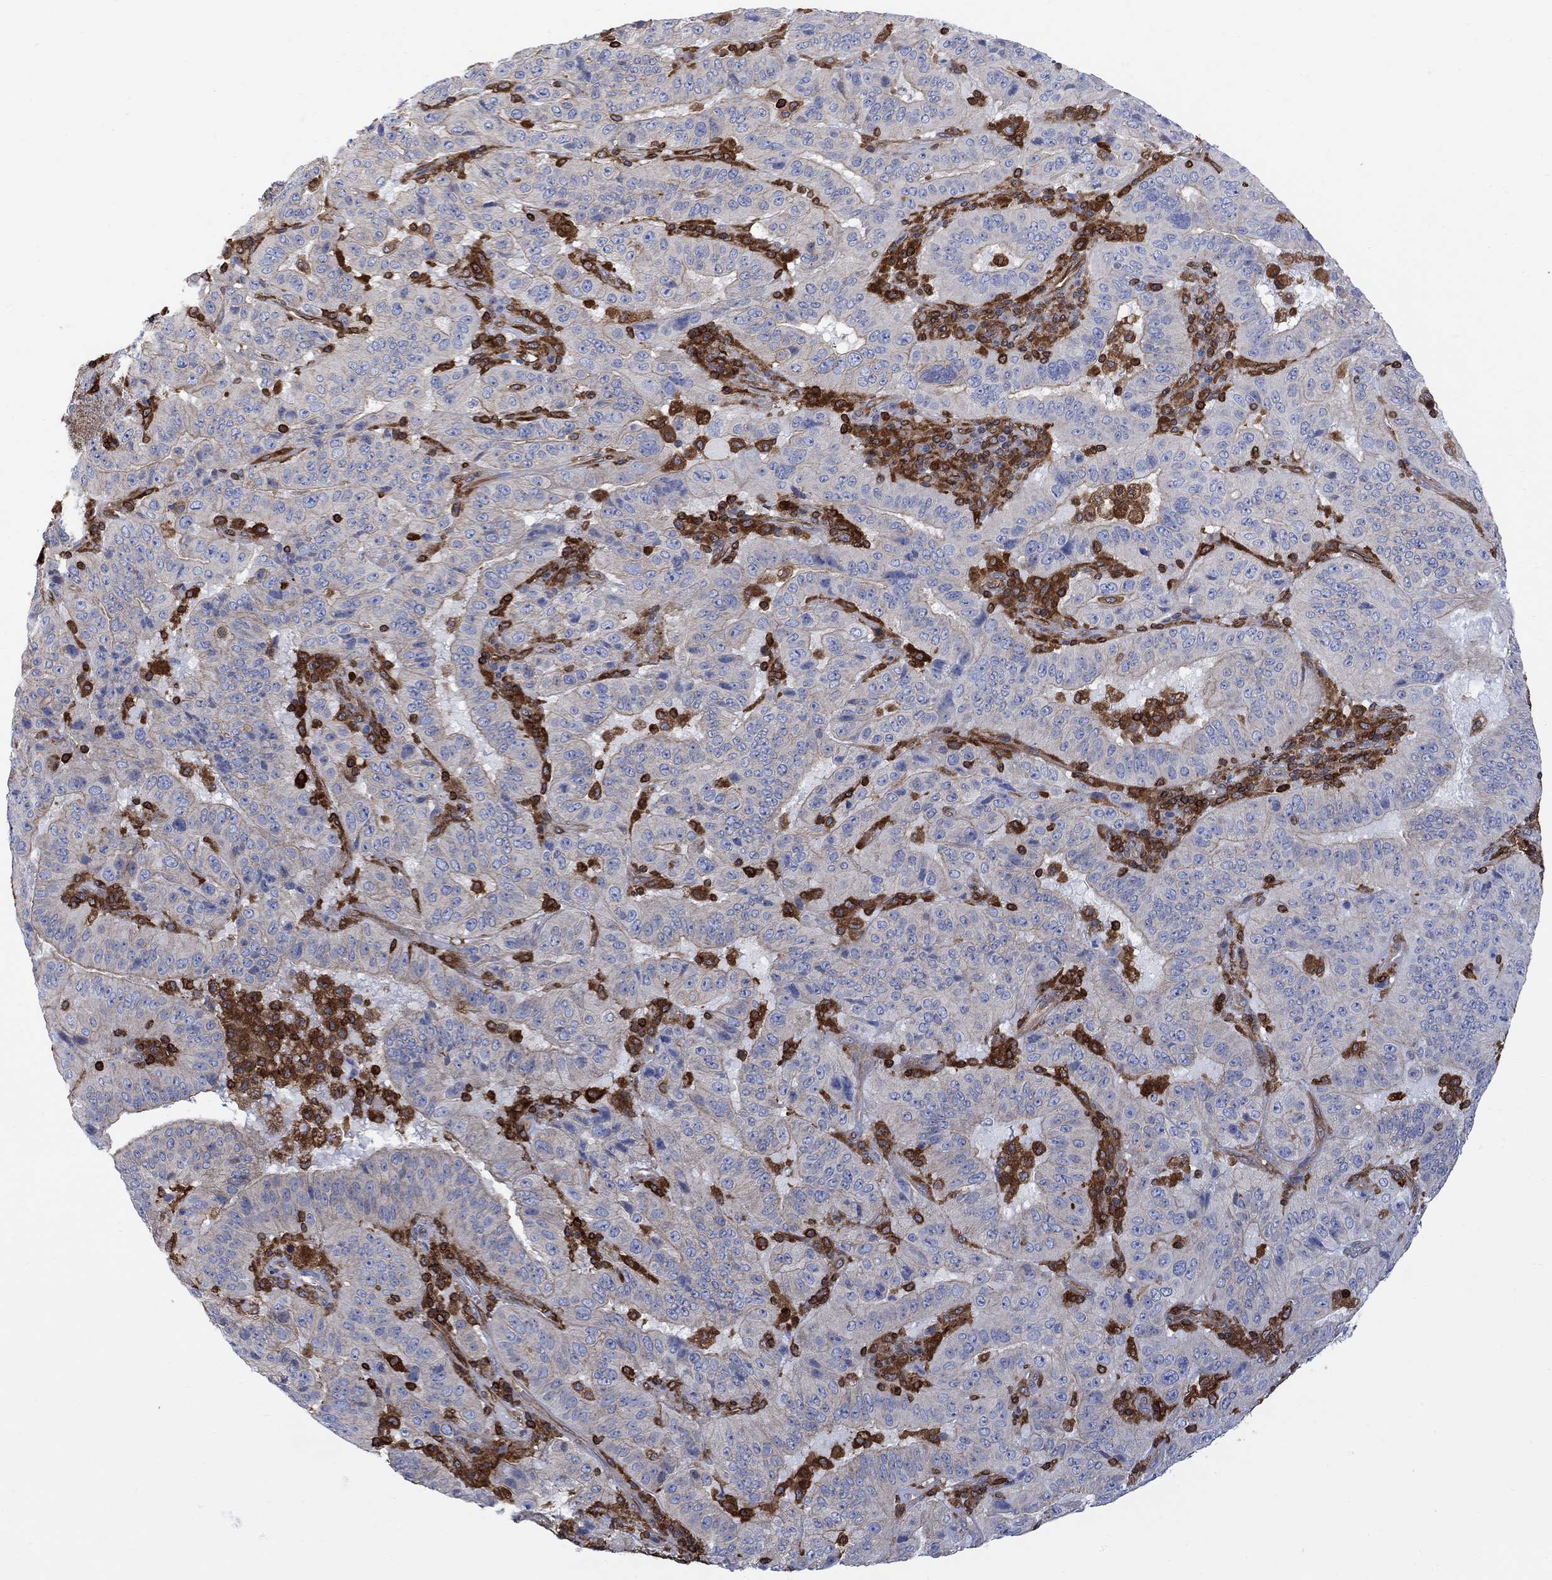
{"staining": {"intensity": "negative", "quantity": "none", "location": "none"}, "tissue": "pancreatic cancer", "cell_type": "Tumor cells", "image_type": "cancer", "snomed": [{"axis": "morphology", "description": "Adenocarcinoma, NOS"}, {"axis": "topography", "description": "Pancreas"}], "caption": "Pancreatic cancer (adenocarcinoma) stained for a protein using immunohistochemistry (IHC) demonstrates no expression tumor cells.", "gene": "GBP5", "patient": {"sex": "male", "age": 63}}